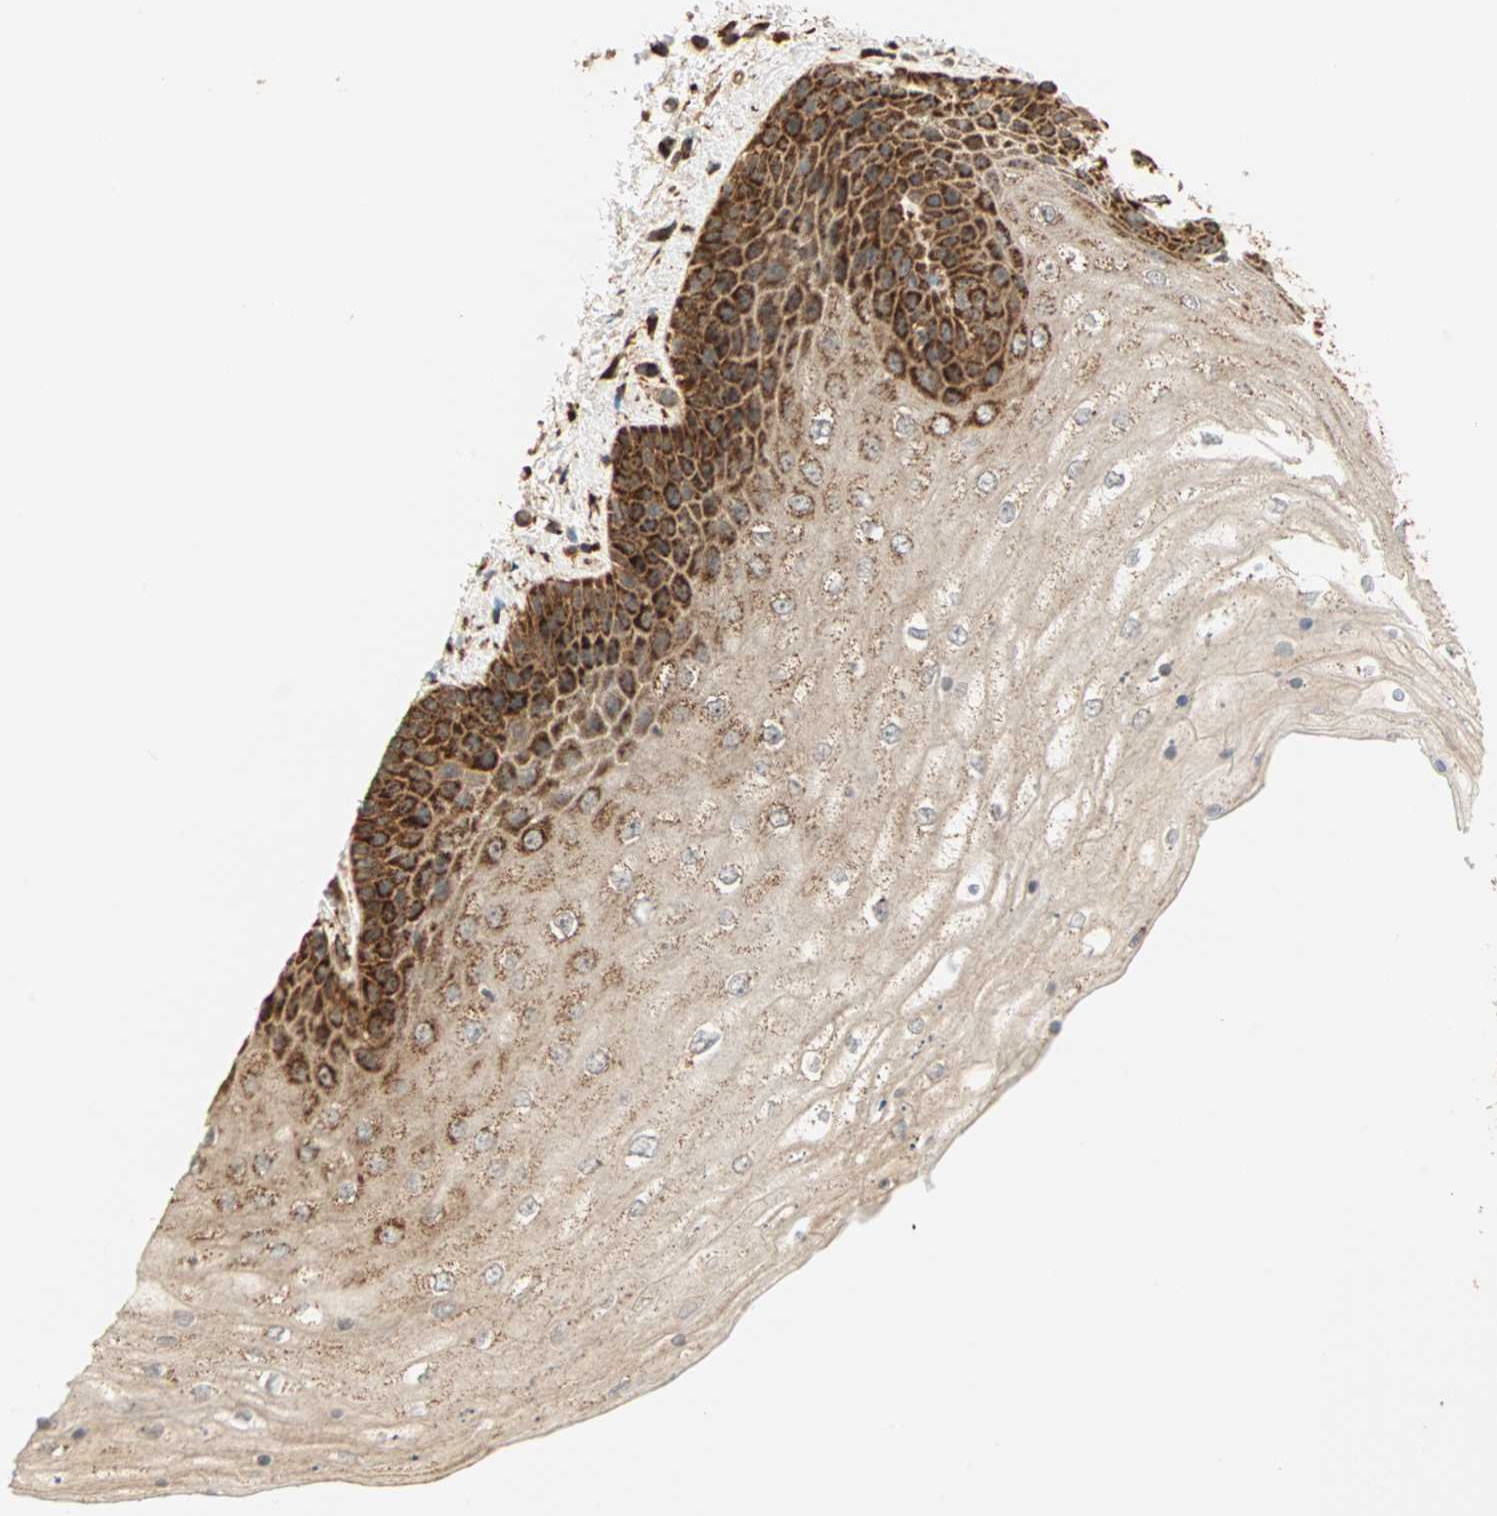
{"staining": {"intensity": "strong", "quantity": ">75%", "location": "cytoplasmic/membranous"}, "tissue": "skin", "cell_type": "Epidermal cells", "image_type": "normal", "snomed": [{"axis": "morphology", "description": "Normal tissue, NOS"}, {"axis": "topography", "description": "Anal"}], "caption": "Immunohistochemical staining of normal skin shows high levels of strong cytoplasmic/membranous staining in about >75% of epidermal cells. (DAB IHC, brown staining for protein, blue staining for nuclei).", "gene": "P4HA1", "patient": {"sex": "female", "age": 46}}